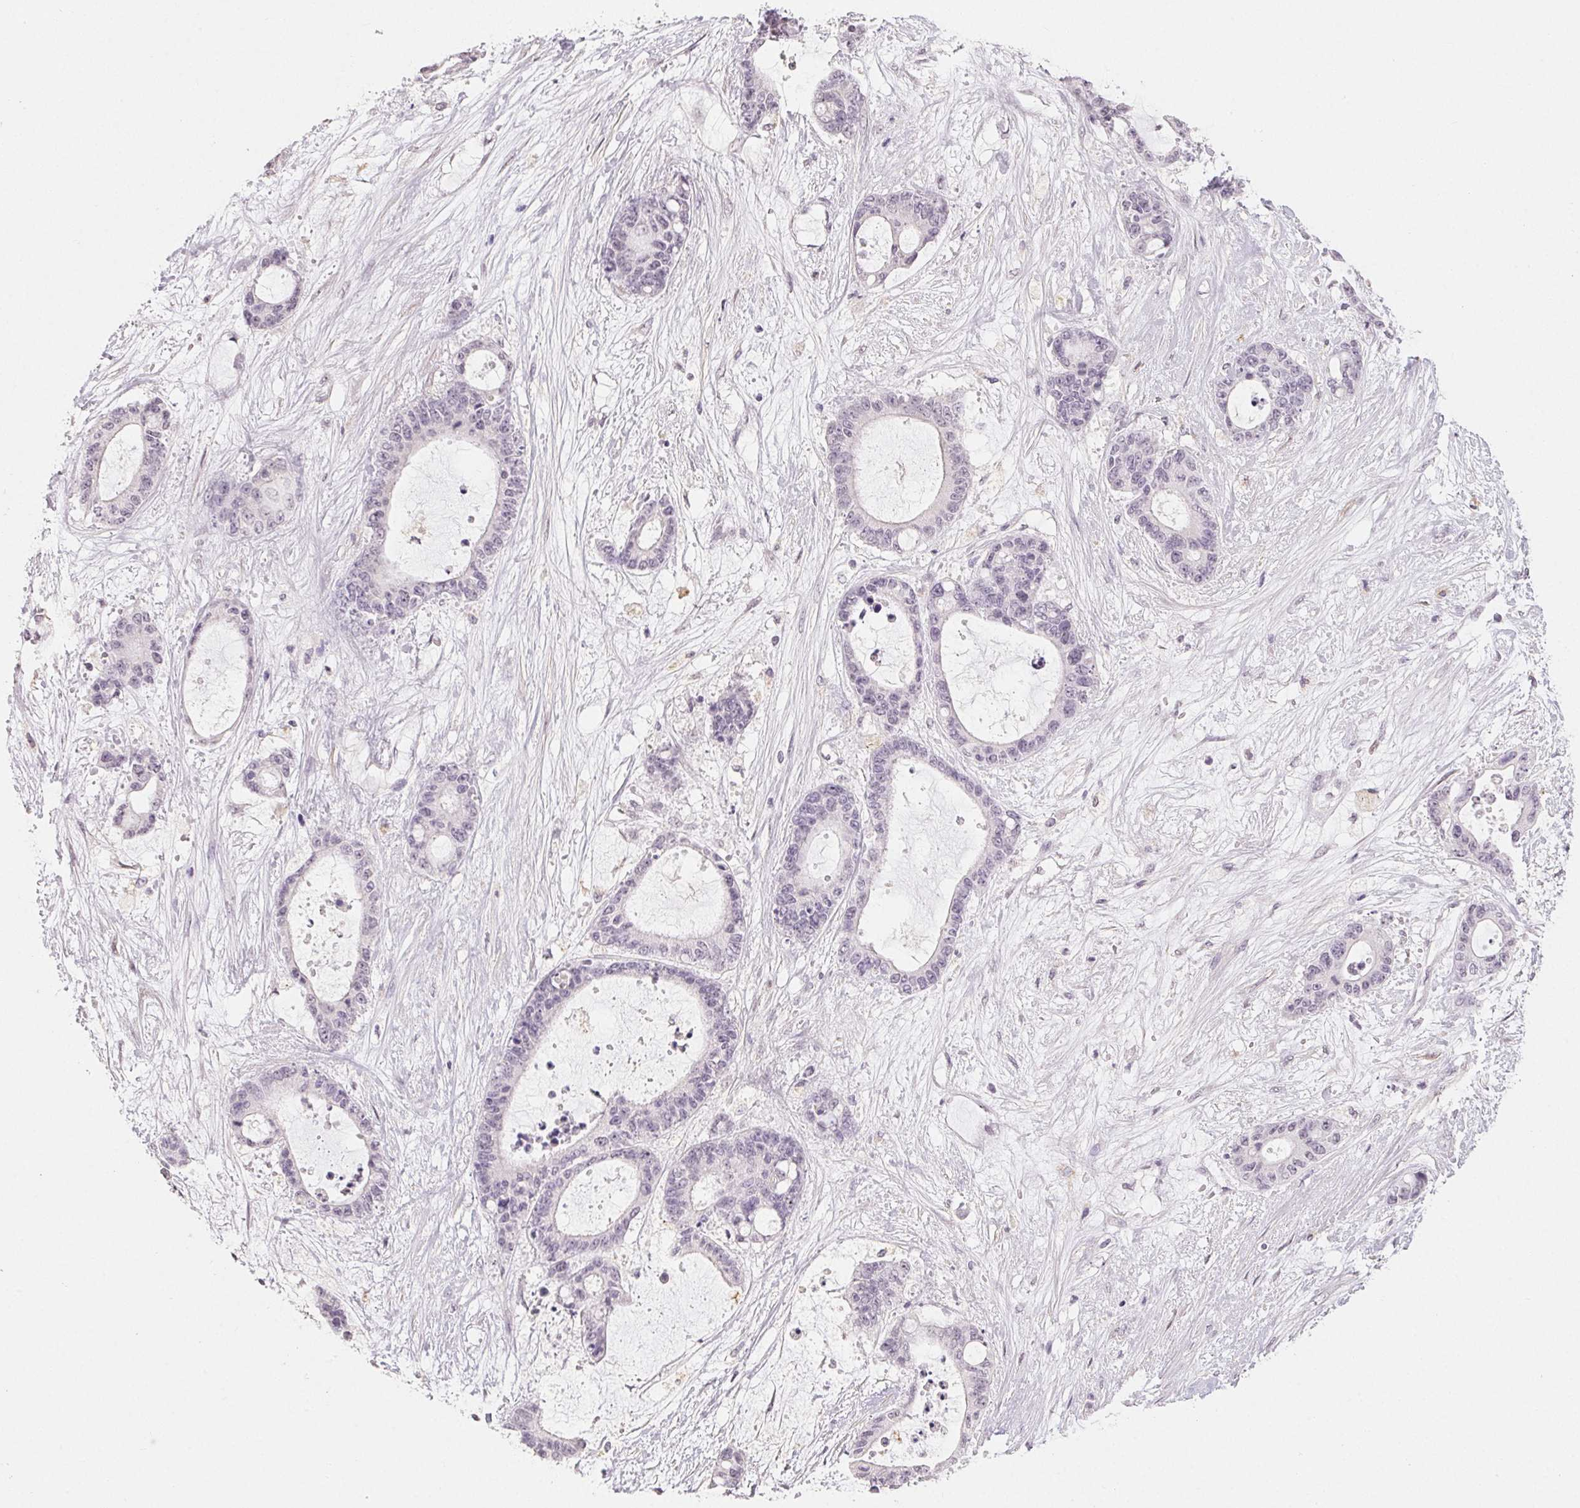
{"staining": {"intensity": "negative", "quantity": "none", "location": "none"}, "tissue": "liver cancer", "cell_type": "Tumor cells", "image_type": "cancer", "snomed": [{"axis": "morphology", "description": "Normal tissue, NOS"}, {"axis": "morphology", "description": "Cholangiocarcinoma"}, {"axis": "topography", "description": "Liver"}, {"axis": "topography", "description": "Peripheral nerve tissue"}], "caption": "Immunohistochemistry (IHC) histopathology image of neoplastic tissue: liver cancer stained with DAB exhibits no significant protein staining in tumor cells.", "gene": "TMEM174", "patient": {"sex": "female", "age": 73}}